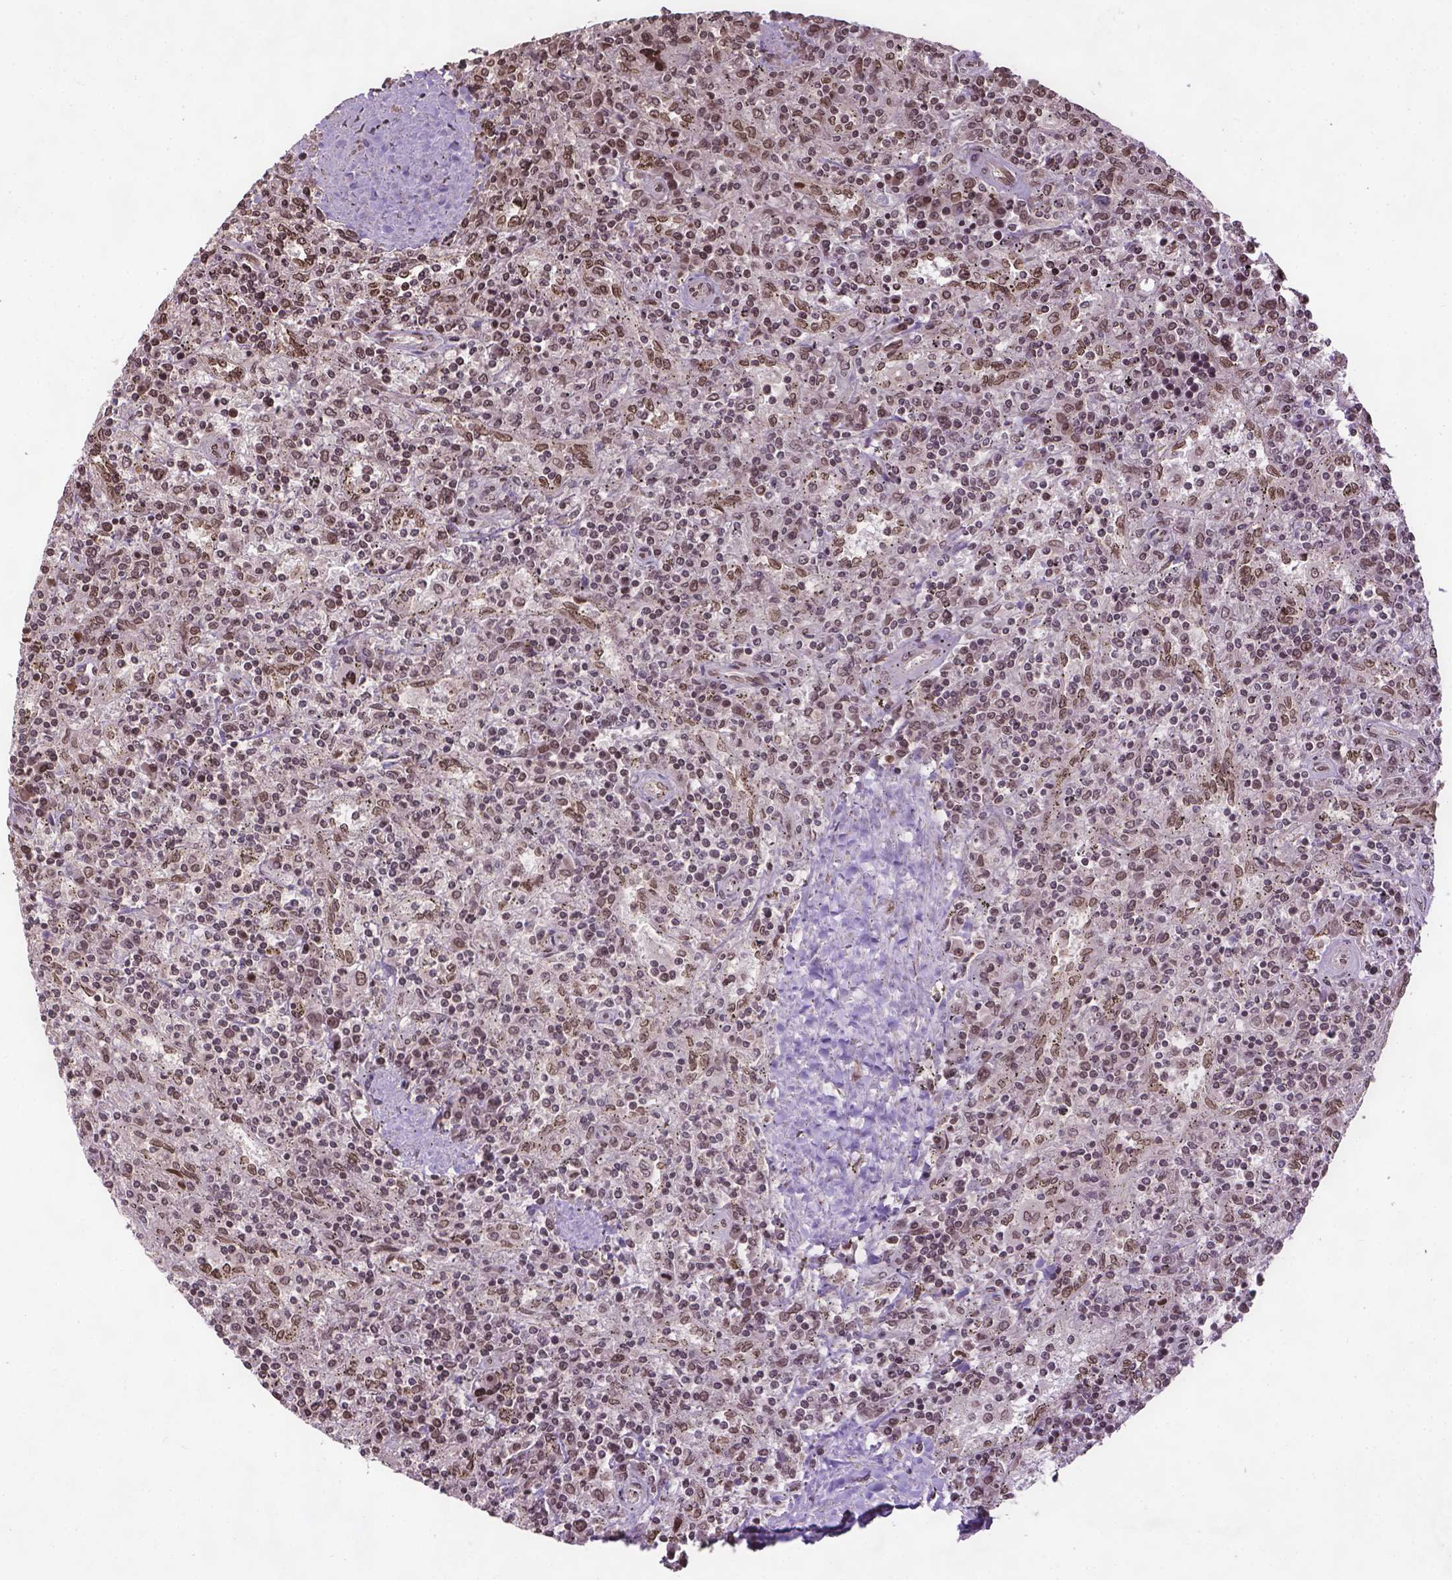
{"staining": {"intensity": "moderate", "quantity": ">75%", "location": "nuclear"}, "tissue": "lymphoma", "cell_type": "Tumor cells", "image_type": "cancer", "snomed": [{"axis": "morphology", "description": "Malignant lymphoma, non-Hodgkin's type, Low grade"}, {"axis": "topography", "description": "Spleen"}], "caption": "IHC (DAB (3,3'-diaminobenzidine)) staining of human lymphoma shows moderate nuclear protein expression in about >75% of tumor cells. The protein is stained brown, and the nuclei are stained in blue (DAB (3,3'-diaminobenzidine) IHC with brightfield microscopy, high magnification).", "gene": "BANF1", "patient": {"sex": "male", "age": 62}}